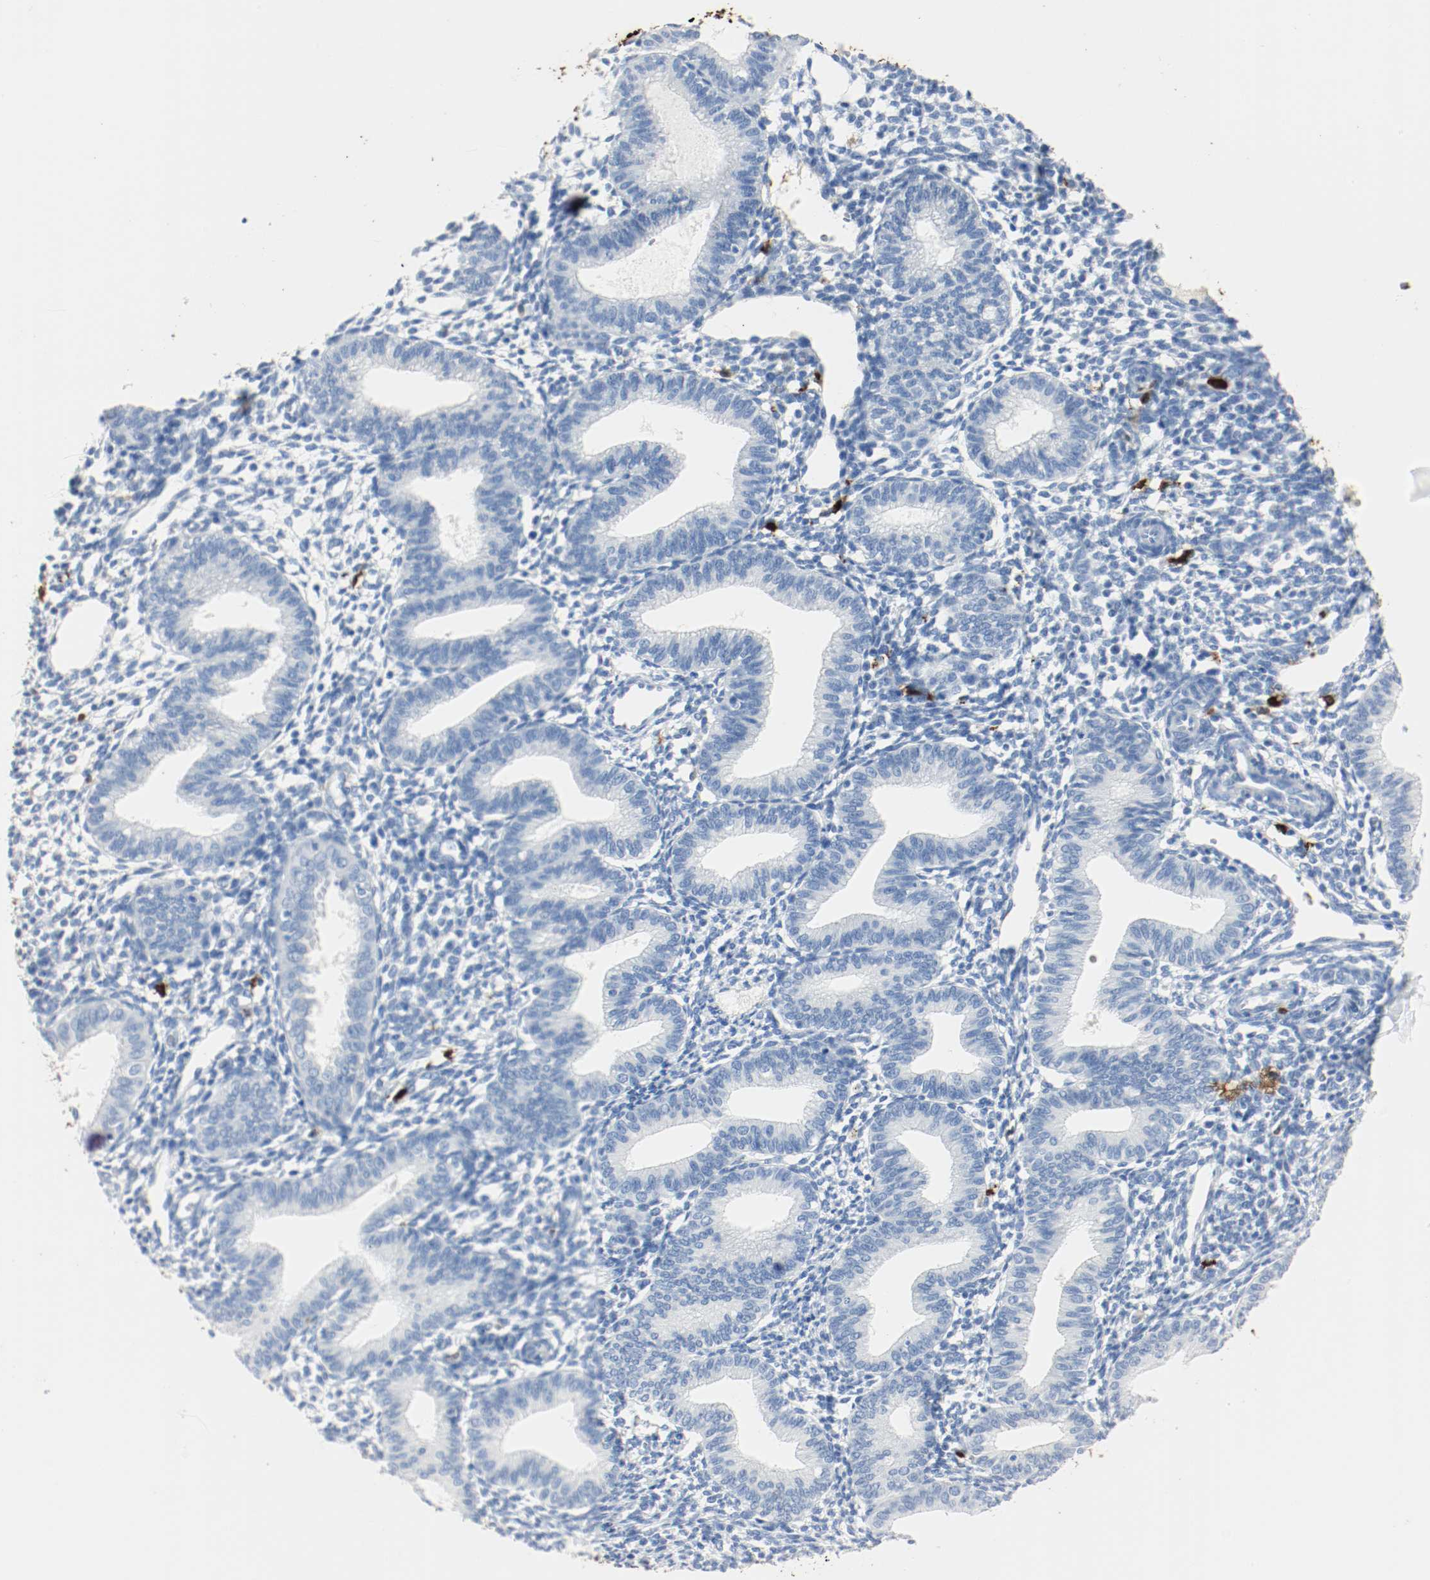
{"staining": {"intensity": "strong", "quantity": "<25%", "location": "cytoplasmic/membranous"}, "tissue": "endometrium", "cell_type": "Cells in endometrial stroma", "image_type": "normal", "snomed": [{"axis": "morphology", "description": "Normal tissue, NOS"}, {"axis": "topography", "description": "Endometrium"}], "caption": "A brown stain labels strong cytoplasmic/membranous expression of a protein in cells in endometrial stroma of unremarkable endometrium.", "gene": "S100A9", "patient": {"sex": "female", "age": 61}}